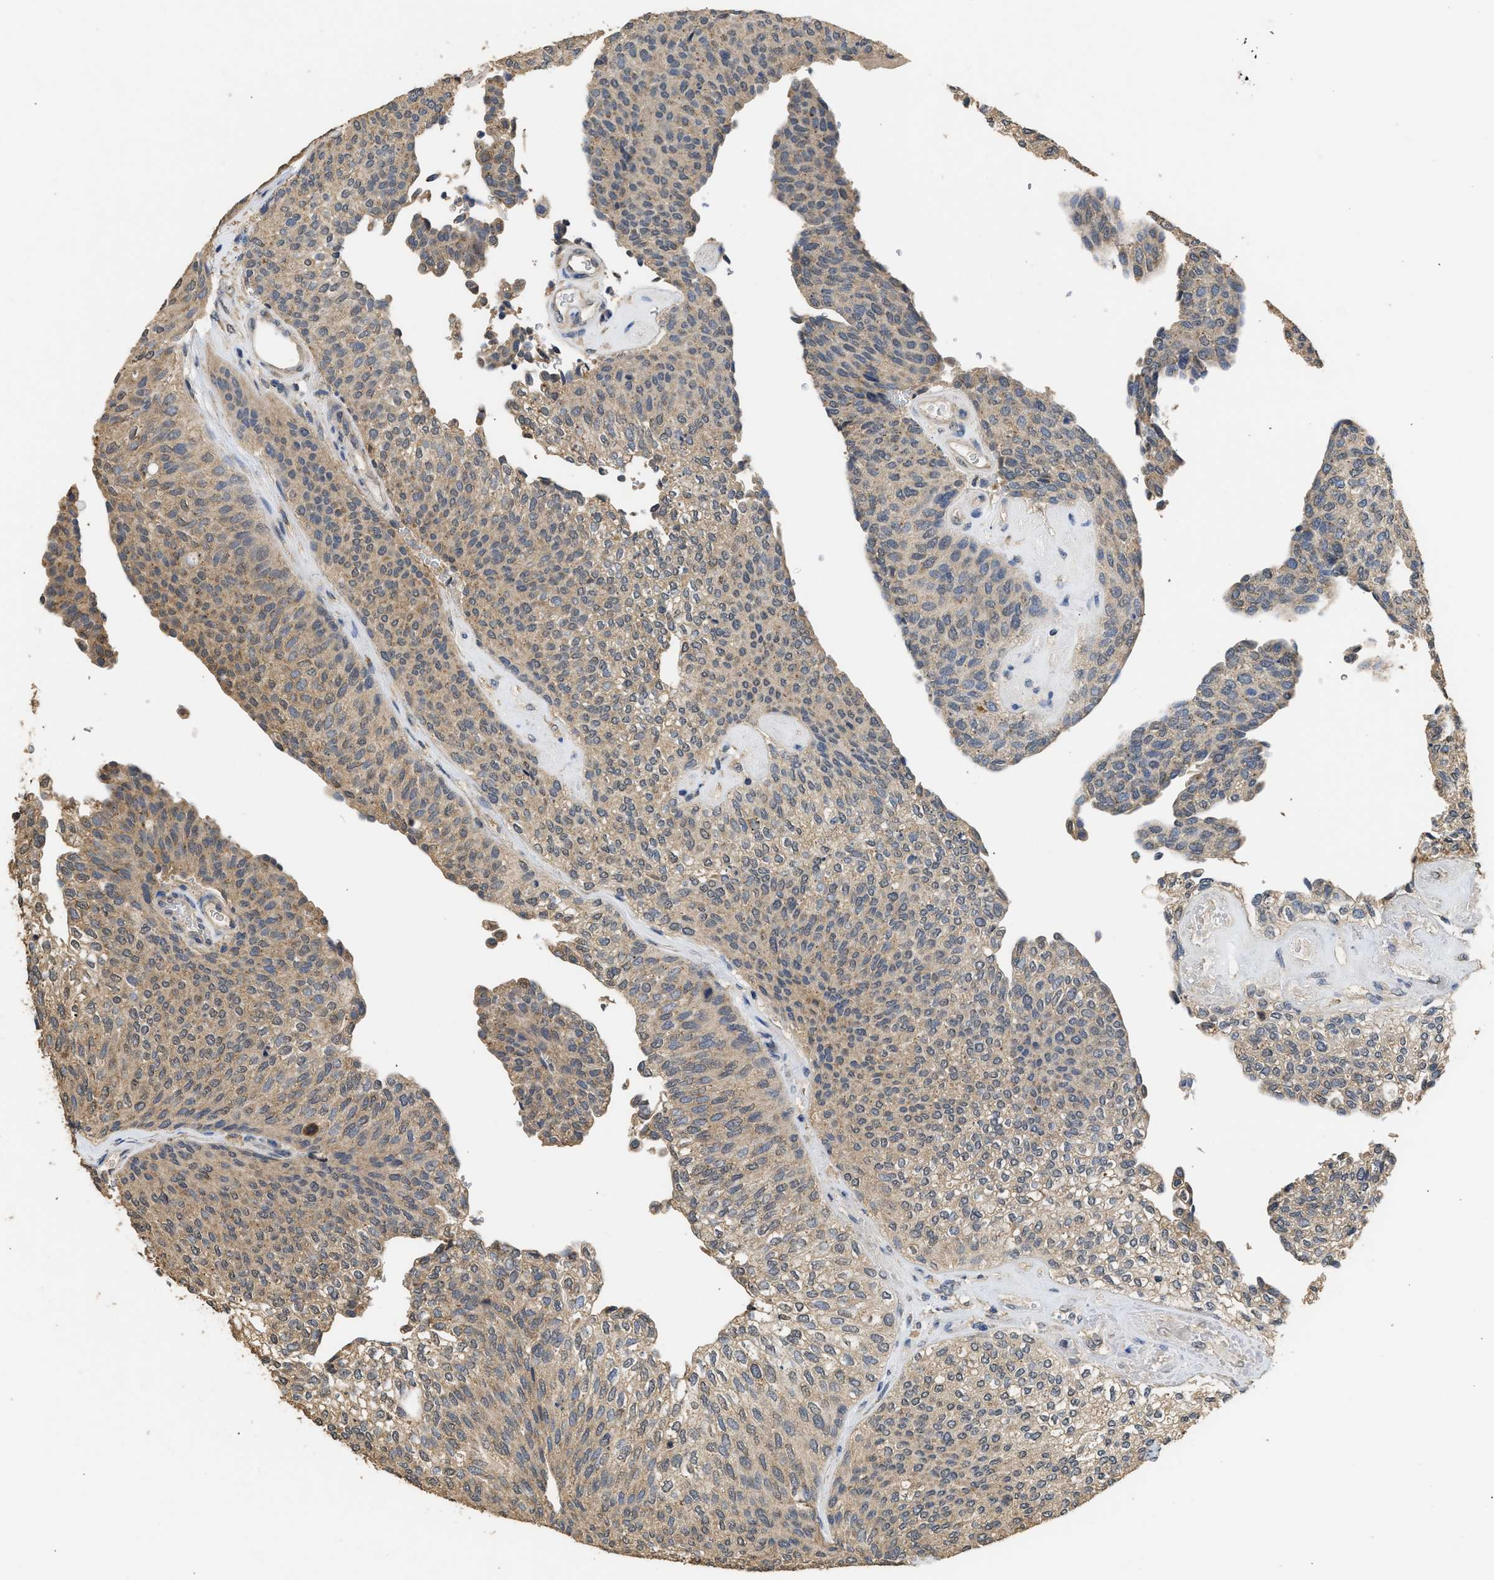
{"staining": {"intensity": "weak", "quantity": ">75%", "location": "cytoplasmic/membranous"}, "tissue": "urothelial cancer", "cell_type": "Tumor cells", "image_type": "cancer", "snomed": [{"axis": "morphology", "description": "Urothelial carcinoma, Low grade"}, {"axis": "topography", "description": "Urinary bladder"}], "caption": "Urothelial carcinoma (low-grade) was stained to show a protein in brown. There is low levels of weak cytoplasmic/membranous positivity in approximately >75% of tumor cells.", "gene": "SPINT2", "patient": {"sex": "female", "age": 79}}